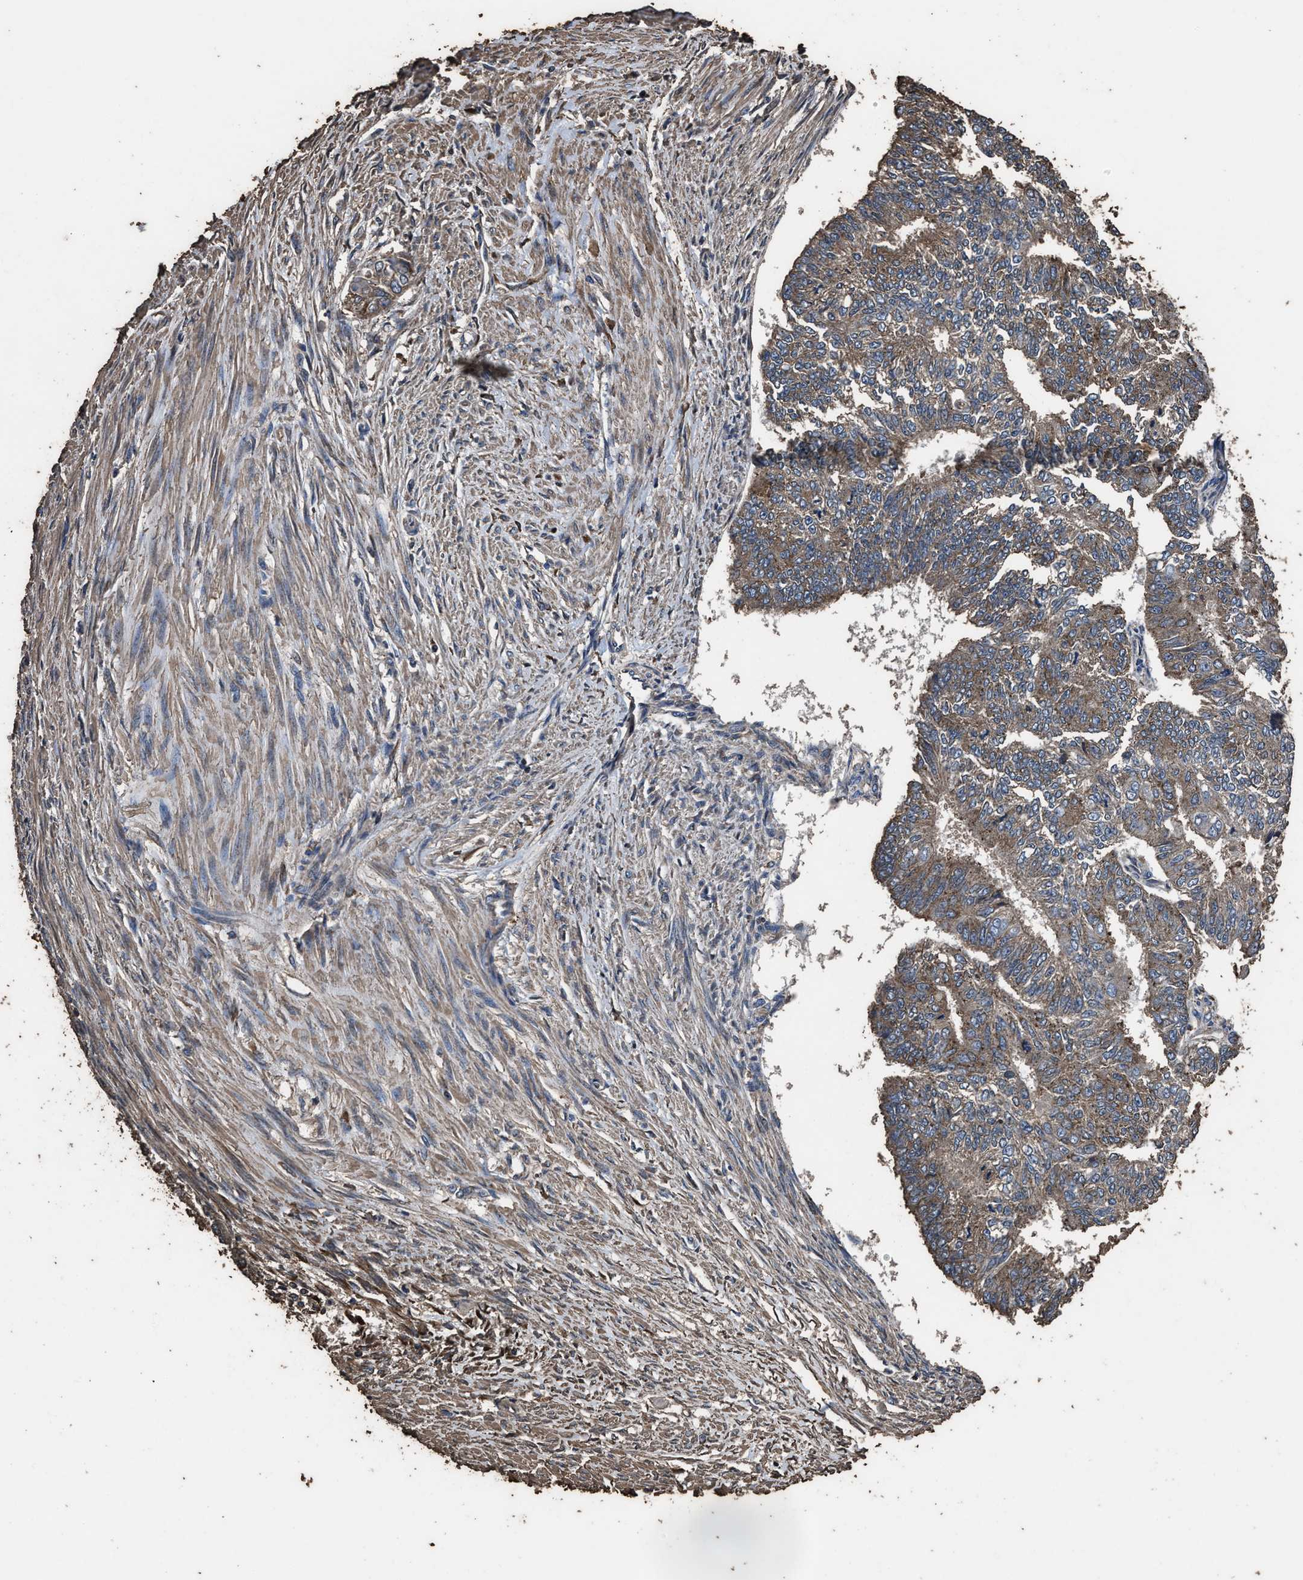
{"staining": {"intensity": "moderate", "quantity": ">75%", "location": "cytoplasmic/membranous"}, "tissue": "endometrial cancer", "cell_type": "Tumor cells", "image_type": "cancer", "snomed": [{"axis": "morphology", "description": "Adenocarcinoma, NOS"}, {"axis": "topography", "description": "Endometrium"}], "caption": "A medium amount of moderate cytoplasmic/membranous positivity is seen in about >75% of tumor cells in endometrial cancer (adenocarcinoma) tissue.", "gene": "ZMYND19", "patient": {"sex": "female", "age": 32}}